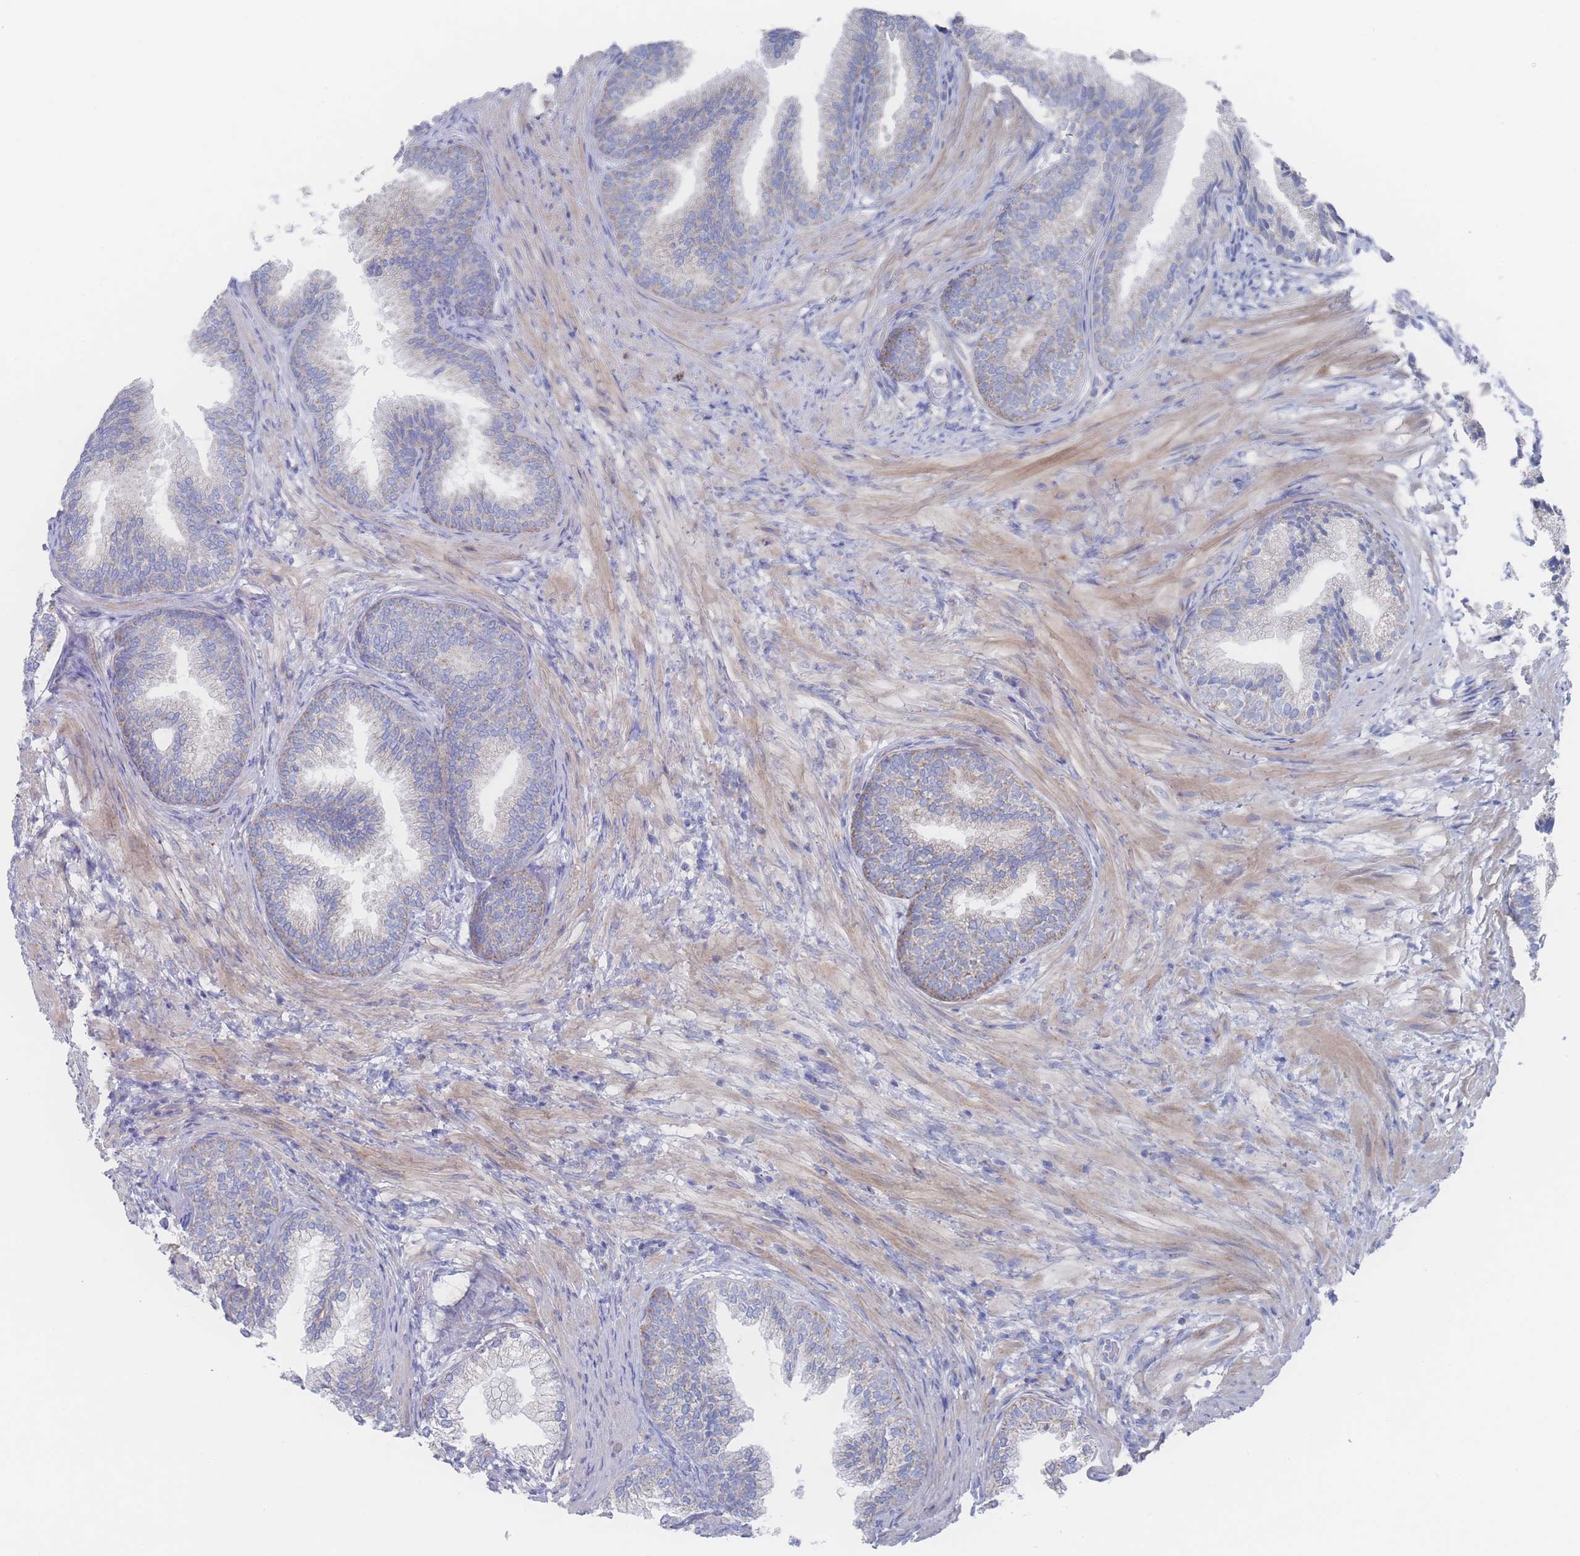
{"staining": {"intensity": "weak", "quantity": "25%-75%", "location": "cytoplasmic/membranous"}, "tissue": "prostate", "cell_type": "Glandular cells", "image_type": "normal", "snomed": [{"axis": "morphology", "description": "Normal tissue, NOS"}, {"axis": "topography", "description": "Prostate"}], "caption": "Immunohistochemical staining of normal human prostate reveals weak cytoplasmic/membranous protein expression in approximately 25%-75% of glandular cells.", "gene": "SNPH", "patient": {"sex": "male", "age": 76}}